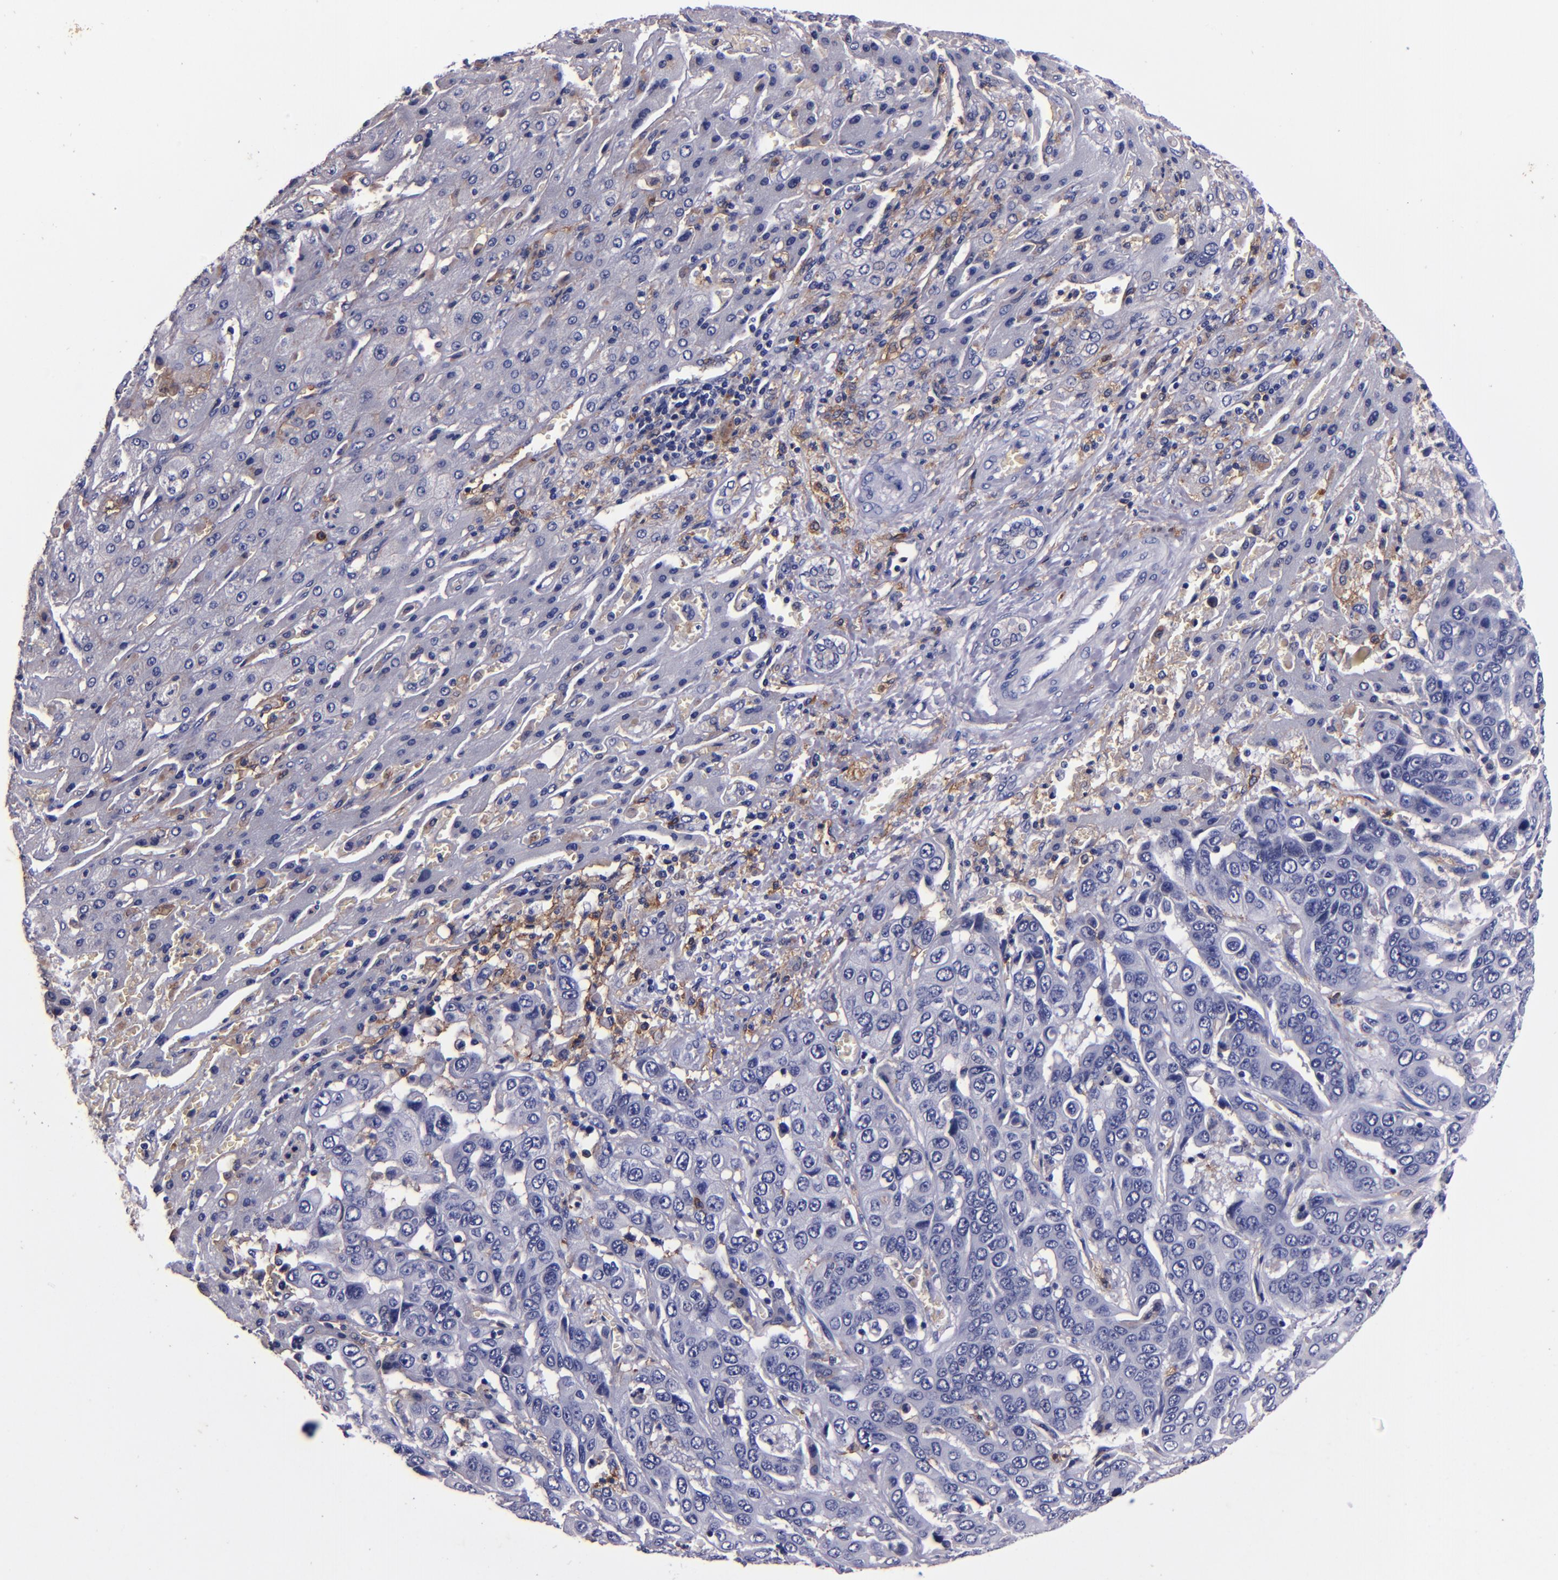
{"staining": {"intensity": "negative", "quantity": "none", "location": "none"}, "tissue": "liver cancer", "cell_type": "Tumor cells", "image_type": "cancer", "snomed": [{"axis": "morphology", "description": "Cholangiocarcinoma"}, {"axis": "topography", "description": "Liver"}], "caption": "There is no significant positivity in tumor cells of cholangiocarcinoma (liver). Brightfield microscopy of IHC stained with DAB (3,3'-diaminobenzidine) (brown) and hematoxylin (blue), captured at high magnification.", "gene": "SIRPA", "patient": {"sex": "female", "age": 52}}